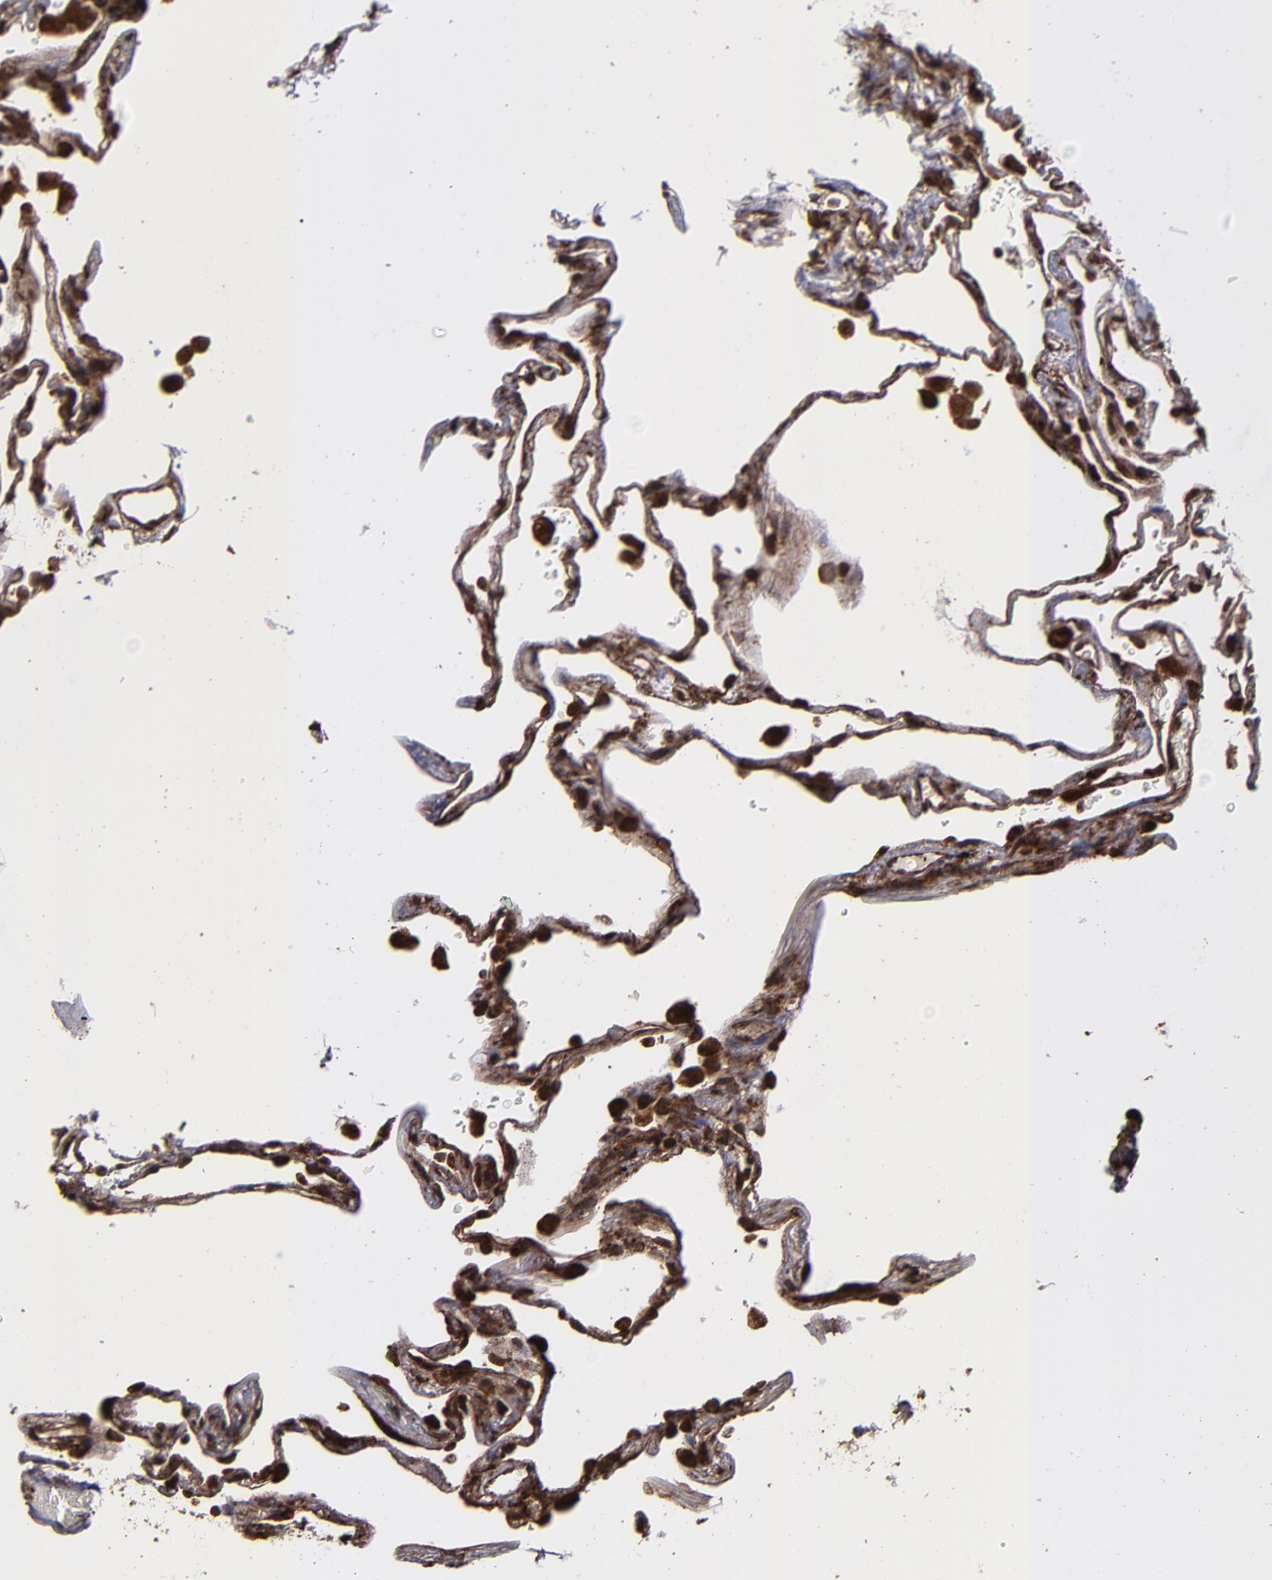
{"staining": {"intensity": "strong", "quantity": ">75%", "location": "cytoplasmic/membranous,nuclear"}, "tissue": "lung", "cell_type": "Alveolar cells", "image_type": "normal", "snomed": [{"axis": "morphology", "description": "Normal tissue, NOS"}, {"axis": "morphology", "description": "Inflammation, NOS"}, {"axis": "topography", "description": "Lung"}], "caption": "A micrograph of human lung stained for a protein exhibits strong cytoplasmic/membranous,nuclear brown staining in alveolar cells. Ihc stains the protein of interest in brown and the nuclei are stained blue.", "gene": "EIF4ENIF1", "patient": {"sex": "male", "age": 69}}